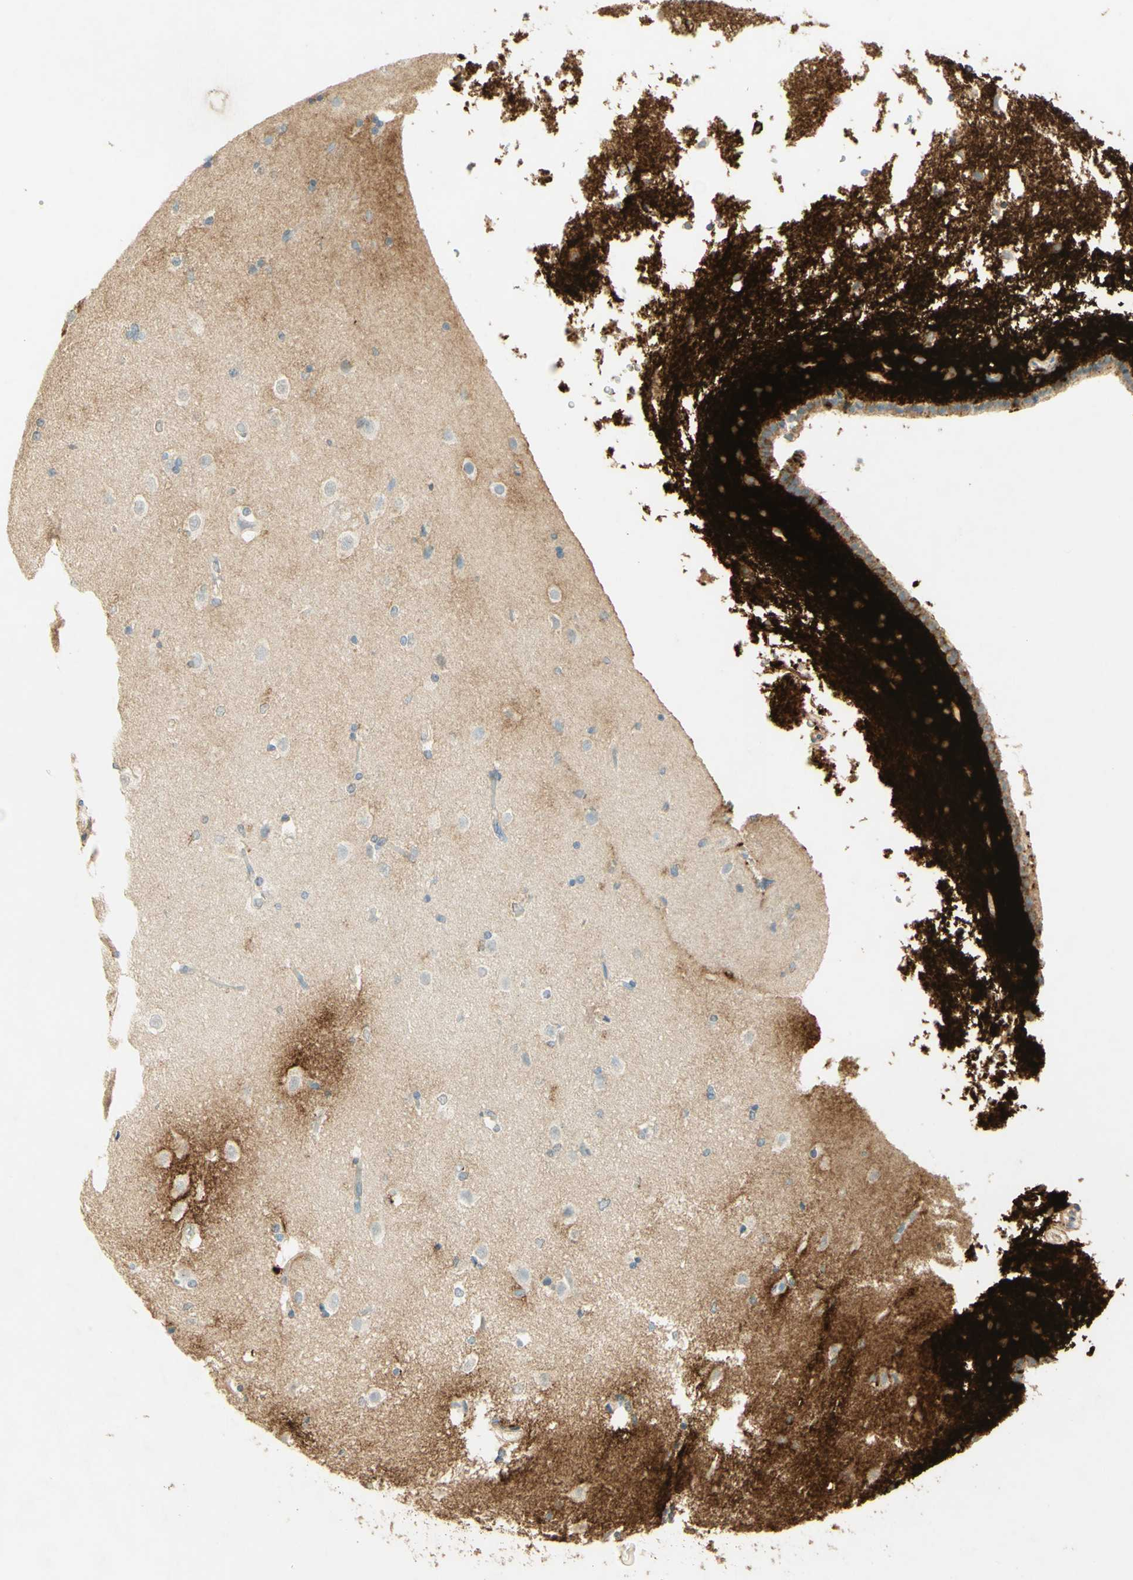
{"staining": {"intensity": "negative", "quantity": "none", "location": "none"}, "tissue": "caudate", "cell_type": "Glial cells", "image_type": "normal", "snomed": [{"axis": "morphology", "description": "Normal tissue, NOS"}, {"axis": "topography", "description": "Lateral ventricle wall"}], "caption": "The histopathology image reveals no significant positivity in glial cells of caudate. (DAB (3,3'-diaminobenzidine) immunohistochemistry visualized using brightfield microscopy, high magnification).", "gene": "TNN", "patient": {"sex": "female", "age": 19}}